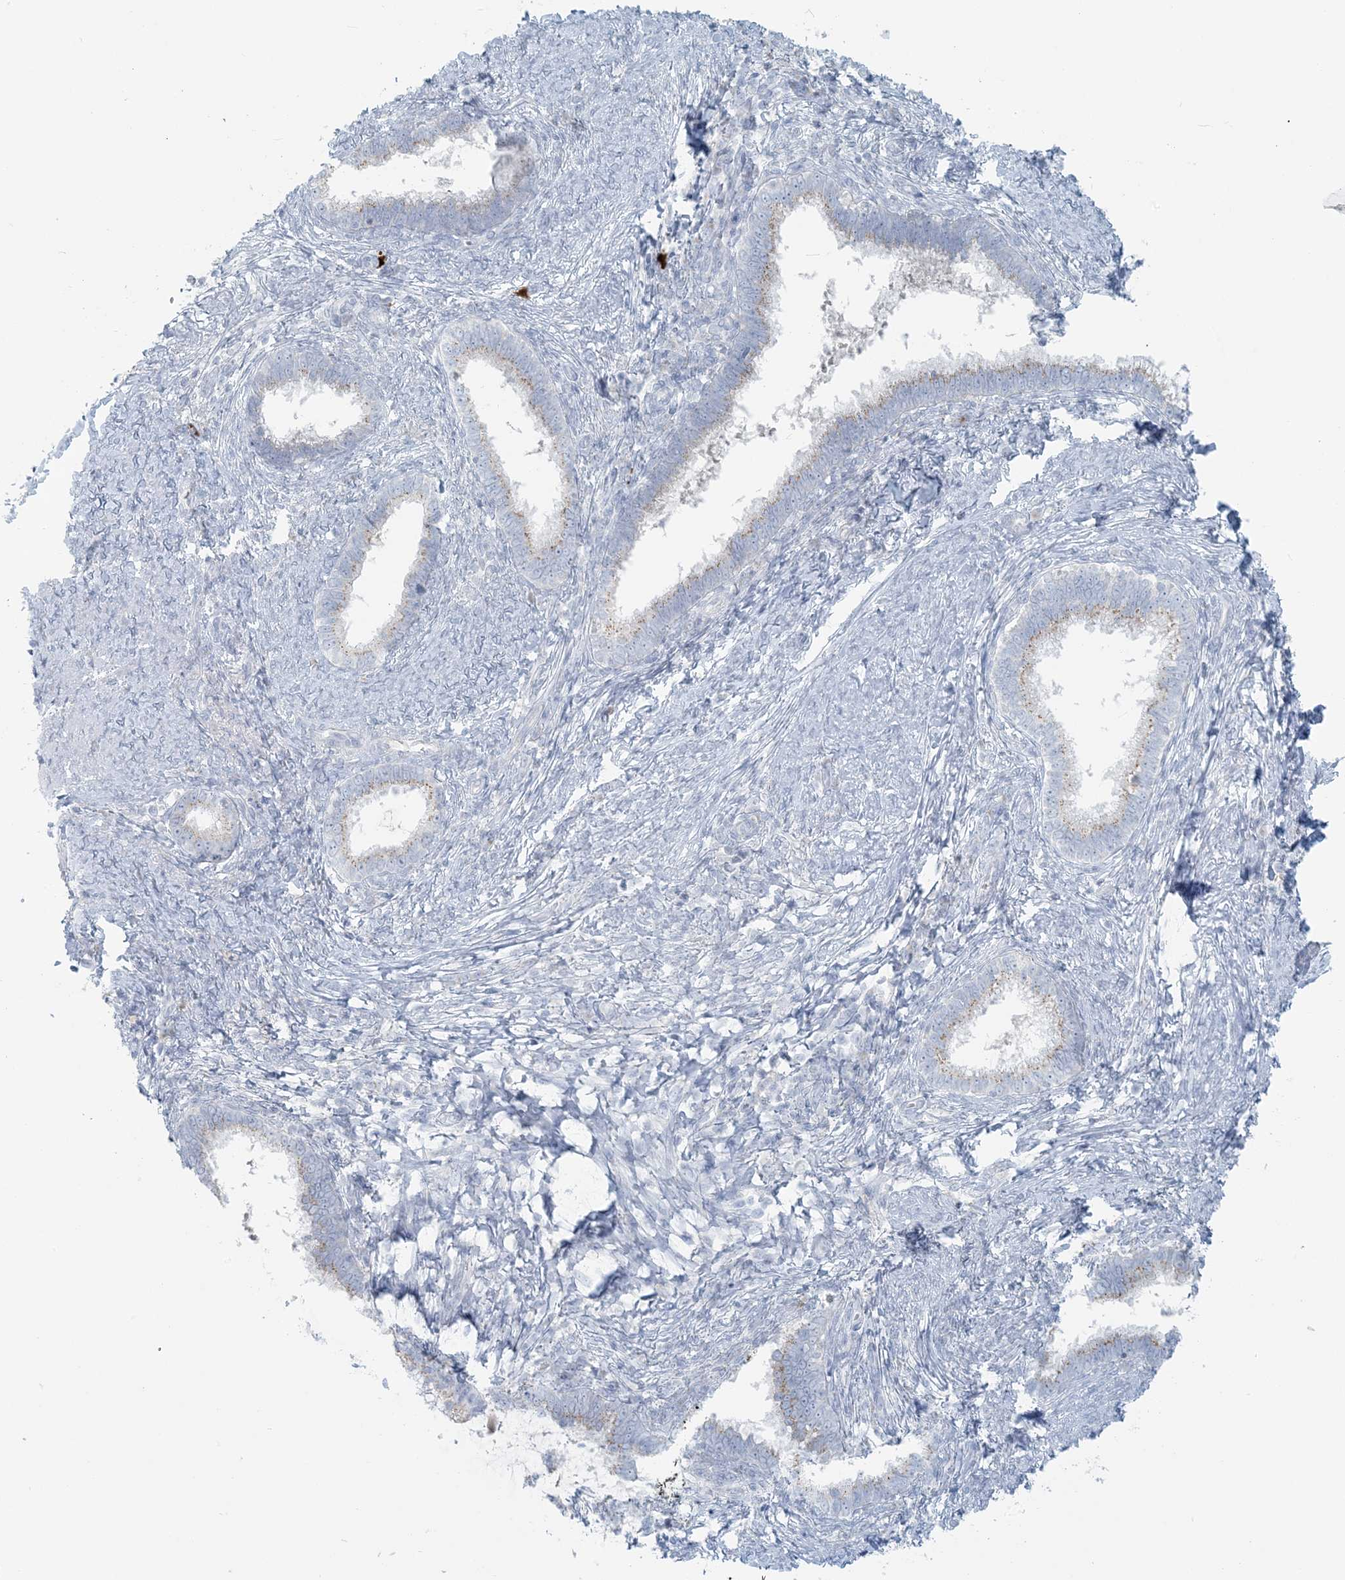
{"staining": {"intensity": "weak", "quantity": "25%-75%", "location": "cytoplasmic/membranous"}, "tissue": "cervical cancer", "cell_type": "Tumor cells", "image_type": "cancer", "snomed": [{"axis": "morphology", "description": "Adenocarcinoma, NOS"}, {"axis": "topography", "description": "Cervix"}], "caption": "Adenocarcinoma (cervical) stained with a protein marker displays weak staining in tumor cells.", "gene": "SCML1", "patient": {"sex": "female", "age": 36}}